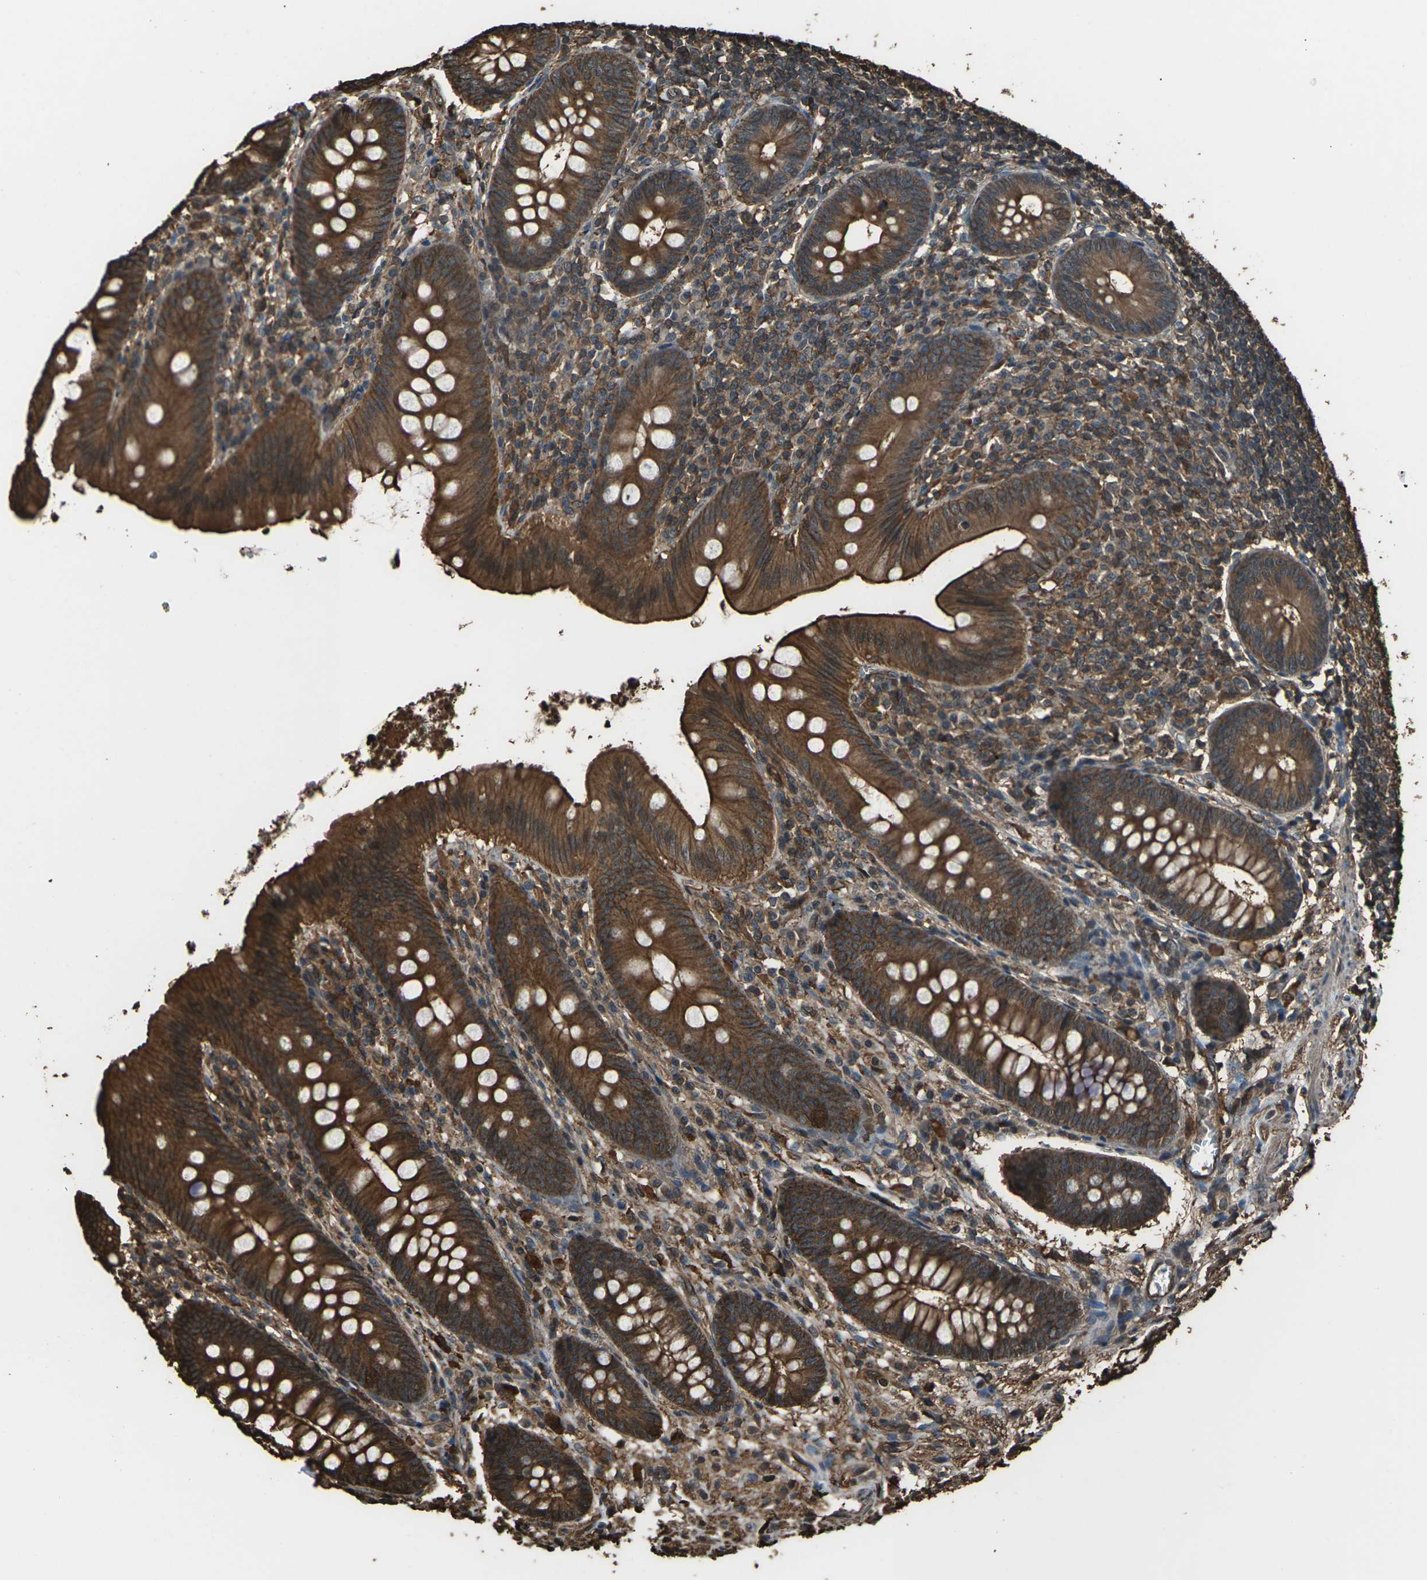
{"staining": {"intensity": "strong", "quantity": ">75%", "location": "cytoplasmic/membranous"}, "tissue": "appendix", "cell_type": "Glandular cells", "image_type": "normal", "snomed": [{"axis": "morphology", "description": "Normal tissue, NOS"}, {"axis": "topography", "description": "Appendix"}], "caption": "Appendix stained for a protein (brown) demonstrates strong cytoplasmic/membranous positive staining in about >75% of glandular cells.", "gene": "DHPS", "patient": {"sex": "male", "age": 56}}